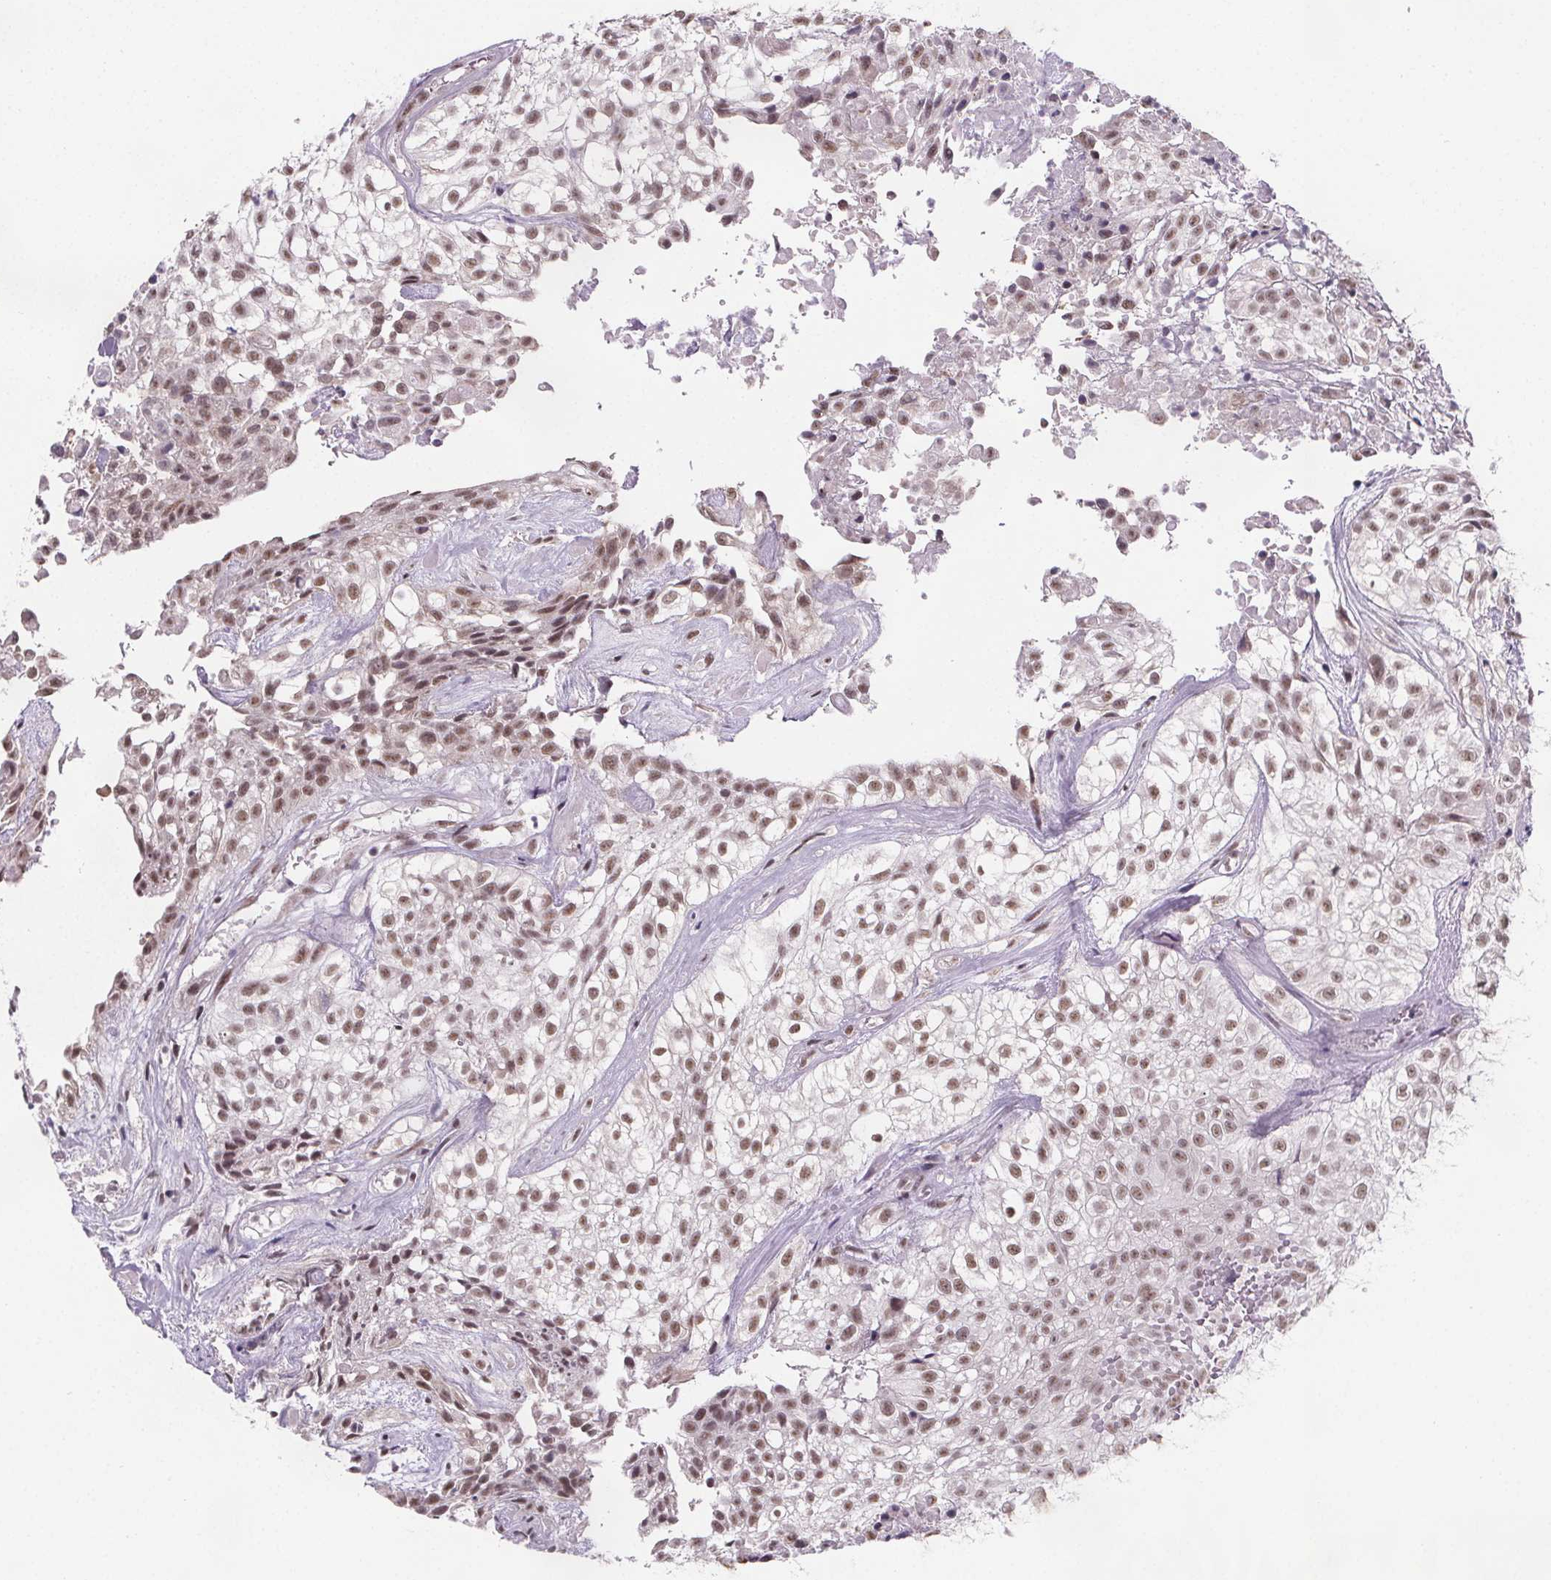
{"staining": {"intensity": "moderate", "quantity": ">75%", "location": "nuclear"}, "tissue": "urothelial cancer", "cell_type": "Tumor cells", "image_type": "cancer", "snomed": [{"axis": "morphology", "description": "Urothelial carcinoma, High grade"}, {"axis": "topography", "description": "Urinary bladder"}], "caption": "Immunohistochemistry (IHC) staining of high-grade urothelial carcinoma, which shows medium levels of moderate nuclear staining in approximately >75% of tumor cells indicating moderate nuclear protein expression. The staining was performed using DAB (3,3'-diaminobenzidine) (brown) for protein detection and nuclei were counterstained in hematoxylin (blue).", "gene": "ZNF572", "patient": {"sex": "male", "age": 56}}